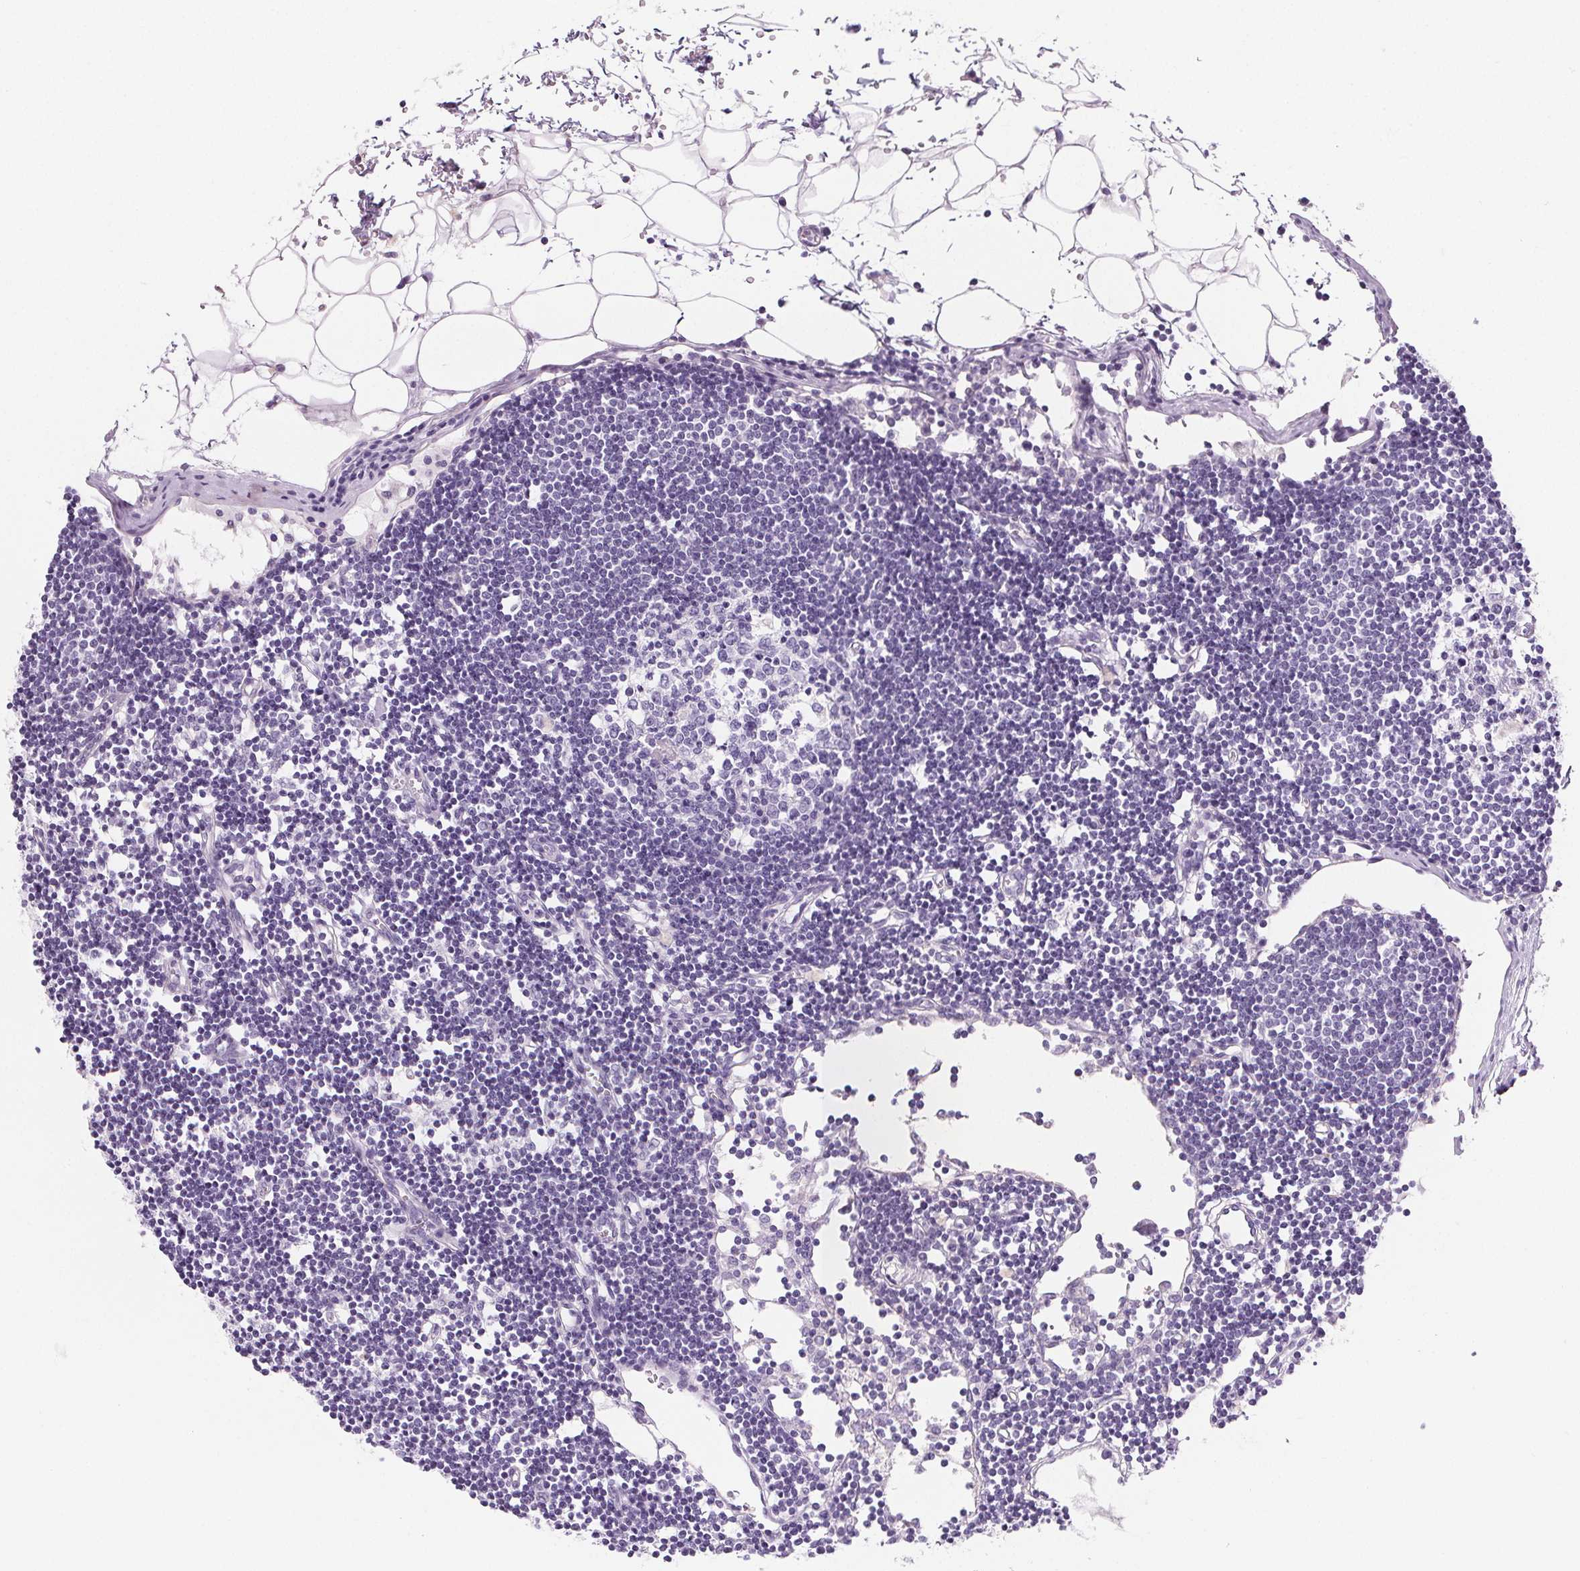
{"staining": {"intensity": "negative", "quantity": "none", "location": "none"}, "tissue": "lymph node", "cell_type": "Germinal center cells", "image_type": "normal", "snomed": [{"axis": "morphology", "description": "Normal tissue, NOS"}, {"axis": "topography", "description": "Lymph node"}], "caption": "A photomicrograph of lymph node stained for a protein exhibits no brown staining in germinal center cells. (Stains: DAB immunohistochemistry with hematoxylin counter stain, Microscopy: brightfield microscopy at high magnification).", "gene": "PRSS1", "patient": {"sex": "female", "age": 65}}